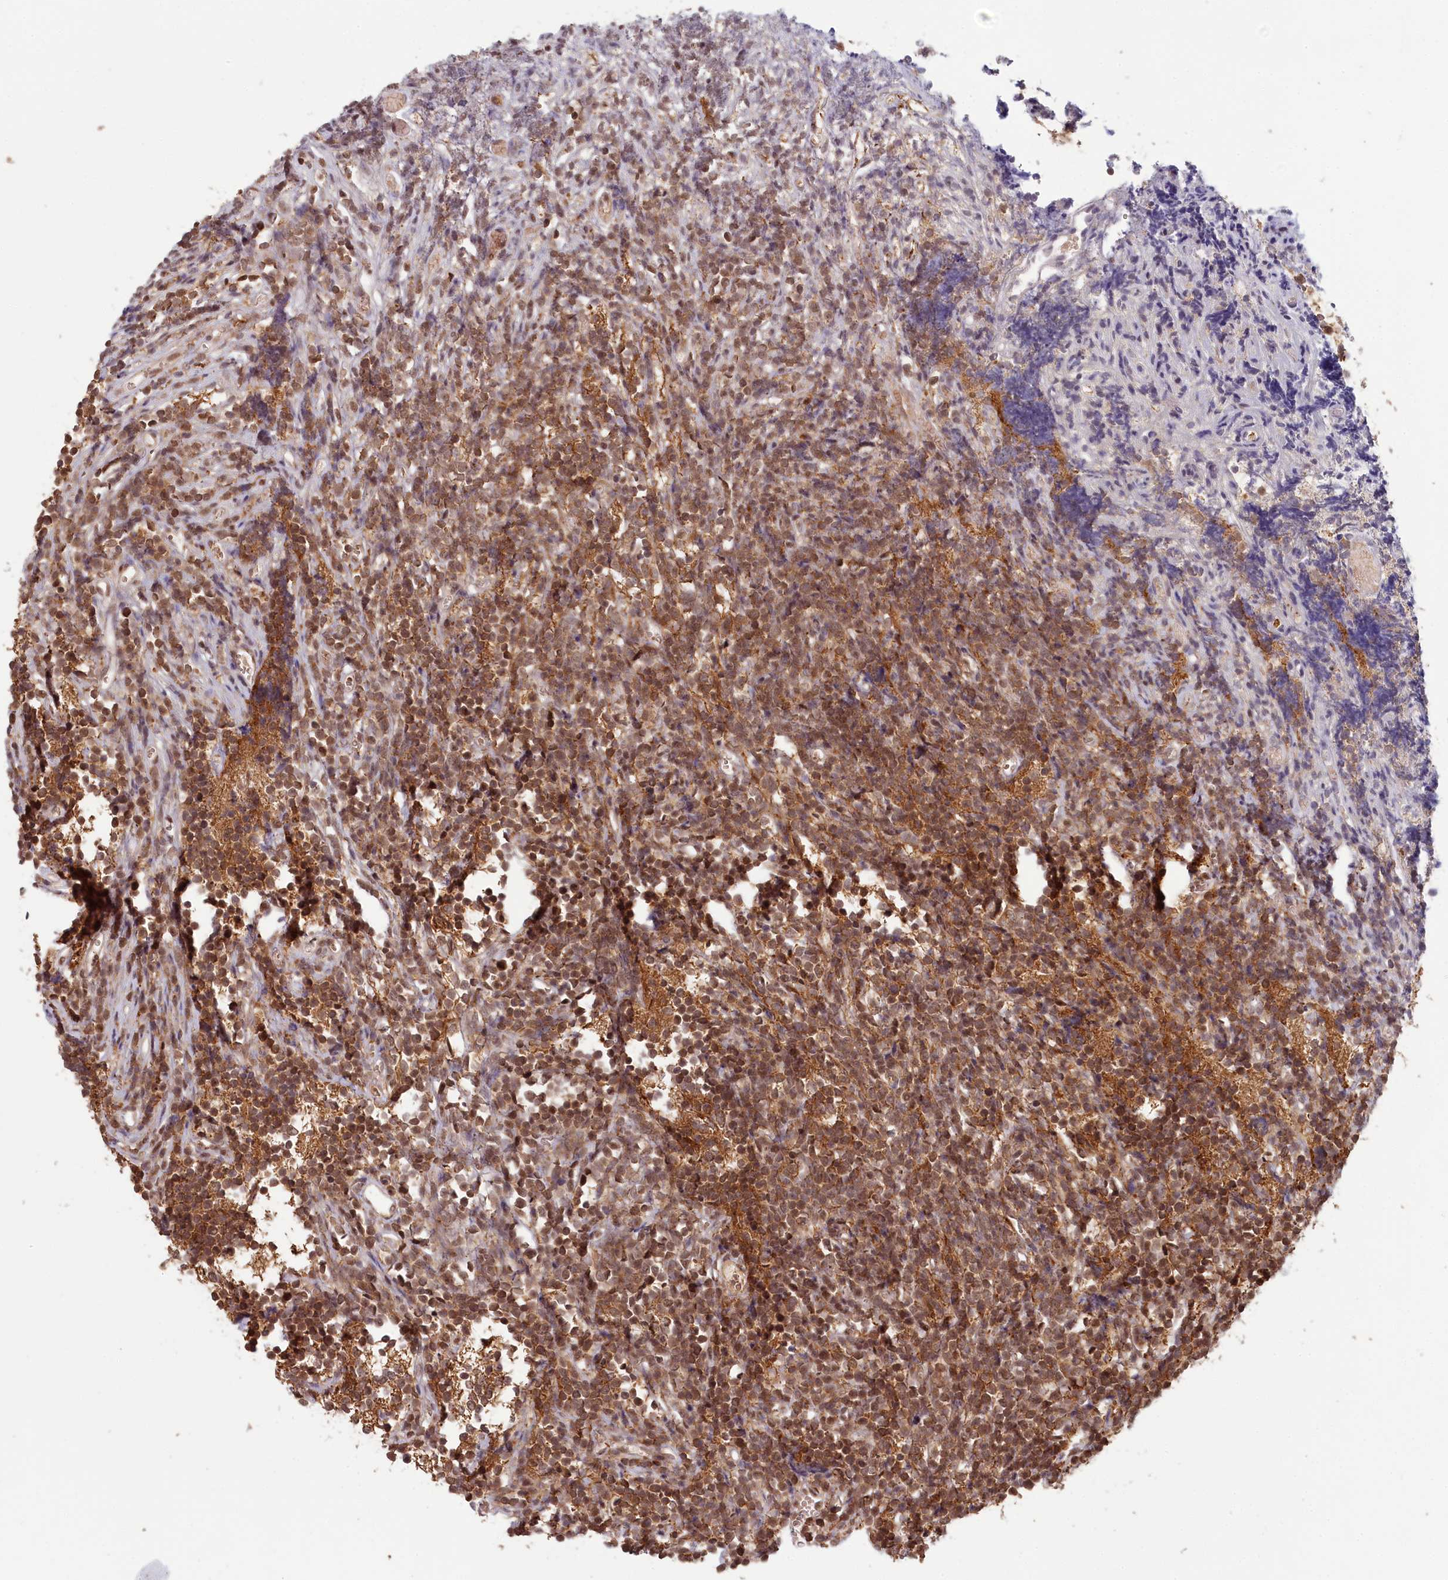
{"staining": {"intensity": "moderate", "quantity": ">75%", "location": "nuclear"}, "tissue": "glioma", "cell_type": "Tumor cells", "image_type": "cancer", "snomed": [{"axis": "morphology", "description": "Glioma, malignant, Low grade"}, {"axis": "topography", "description": "Brain"}], "caption": "High-power microscopy captured an IHC histopathology image of malignant low-grade glioma, revealing moderate nuclear staining in approximately >75% of tumor cells. (brown staining indicates protein expression, while blue staining denotes nuclei).", "gene": "WAPL", "patient": {"sex": "female", "age": 1}}